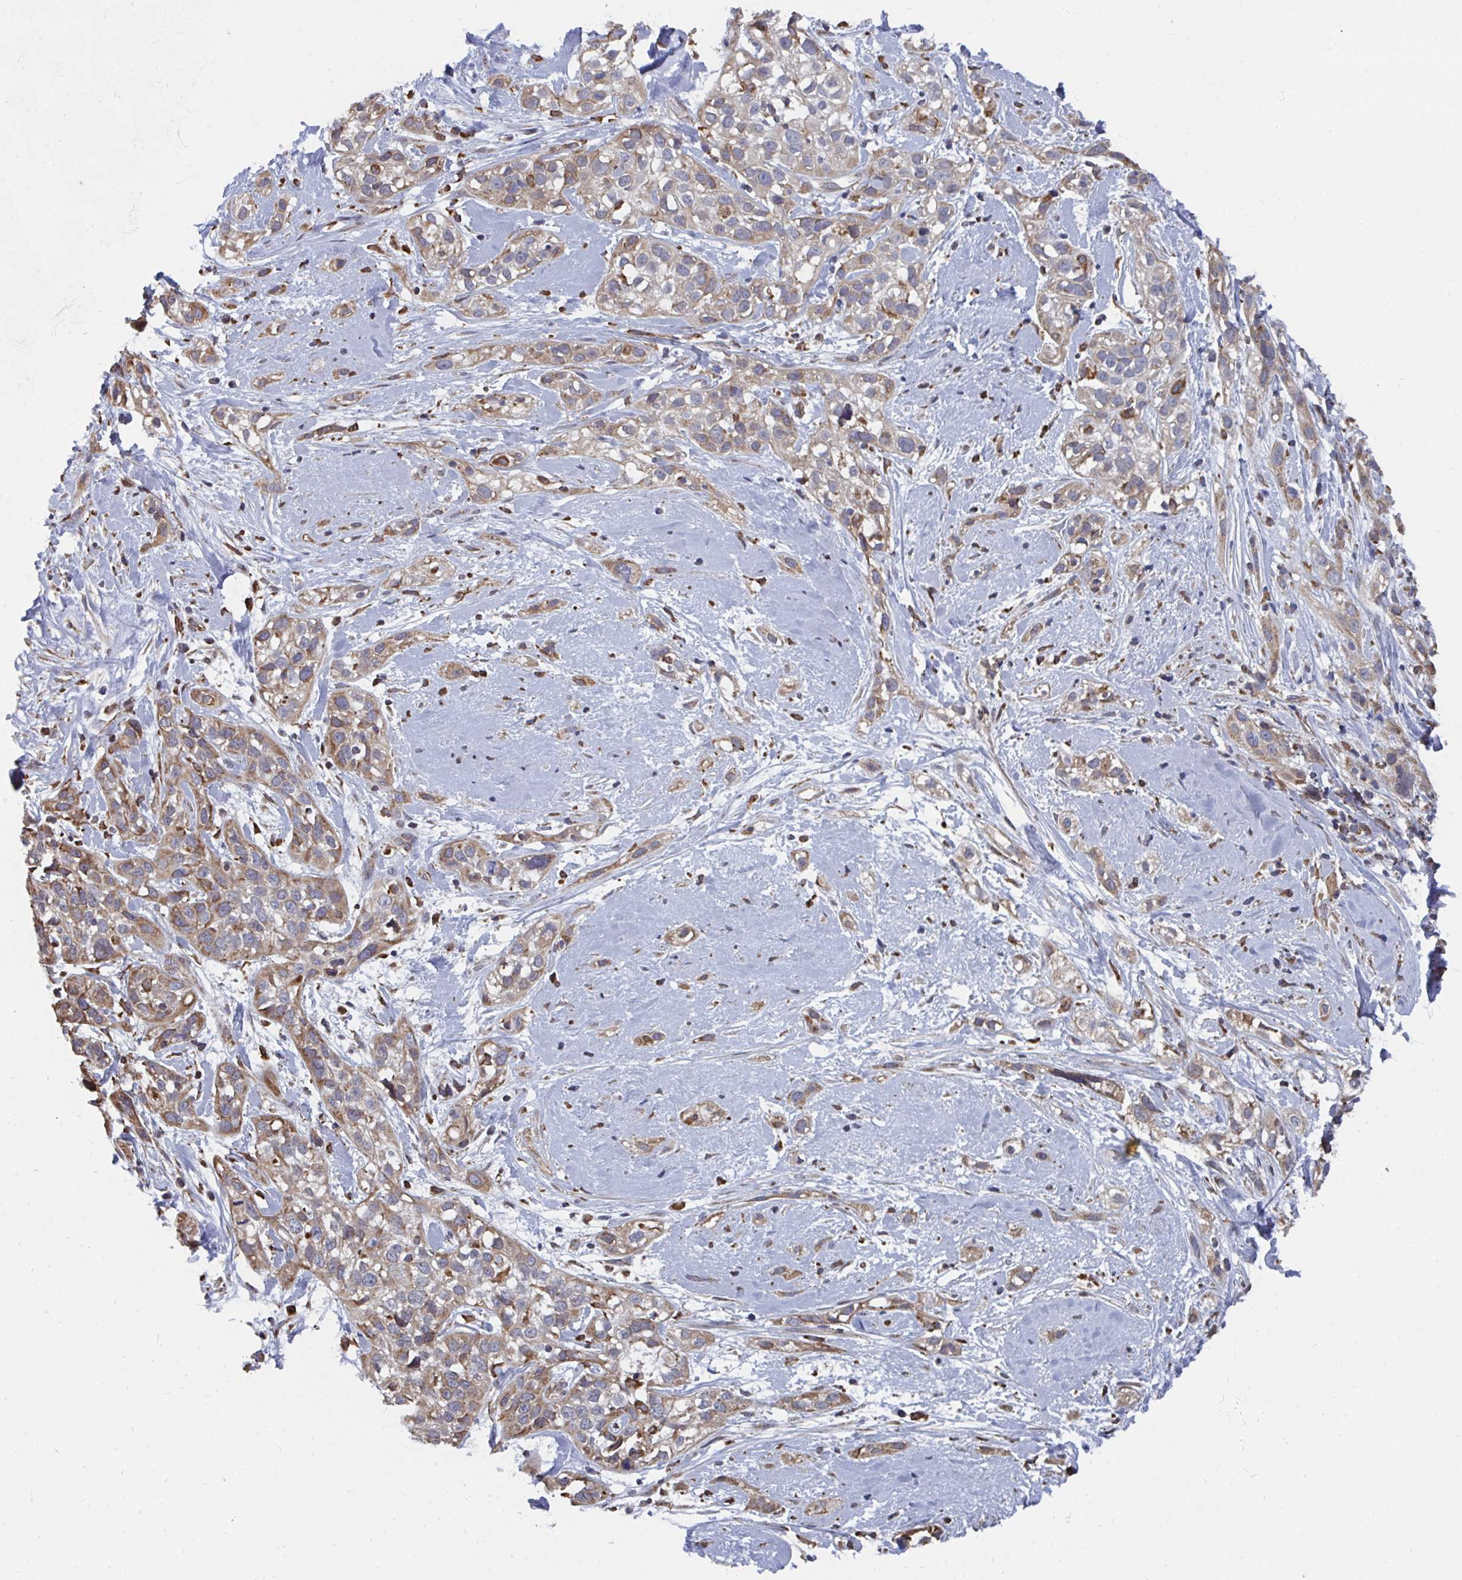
{"staining": {"intensity": "moderate", "quantity": ">75%", "location": "cytoplasmic/membranous"}, "tissue": "skin cancer", "cell_type": "Tumor cells", "image_type": "cancer", "snomed": [{"axis": "morphology", "description": "Squamous cell carcinoma, NOS"}, {"axis": "topography", "description": "Skin"}], "caption": "Protein expression analysis of skin cancer (squamous cell carcinoma) reveals moderate cytoplasmic/membranous positivity in approximately >75% of tumor cells.", "gene": "ELAVL1", "patient": {"sex": "male", "age": 82}}